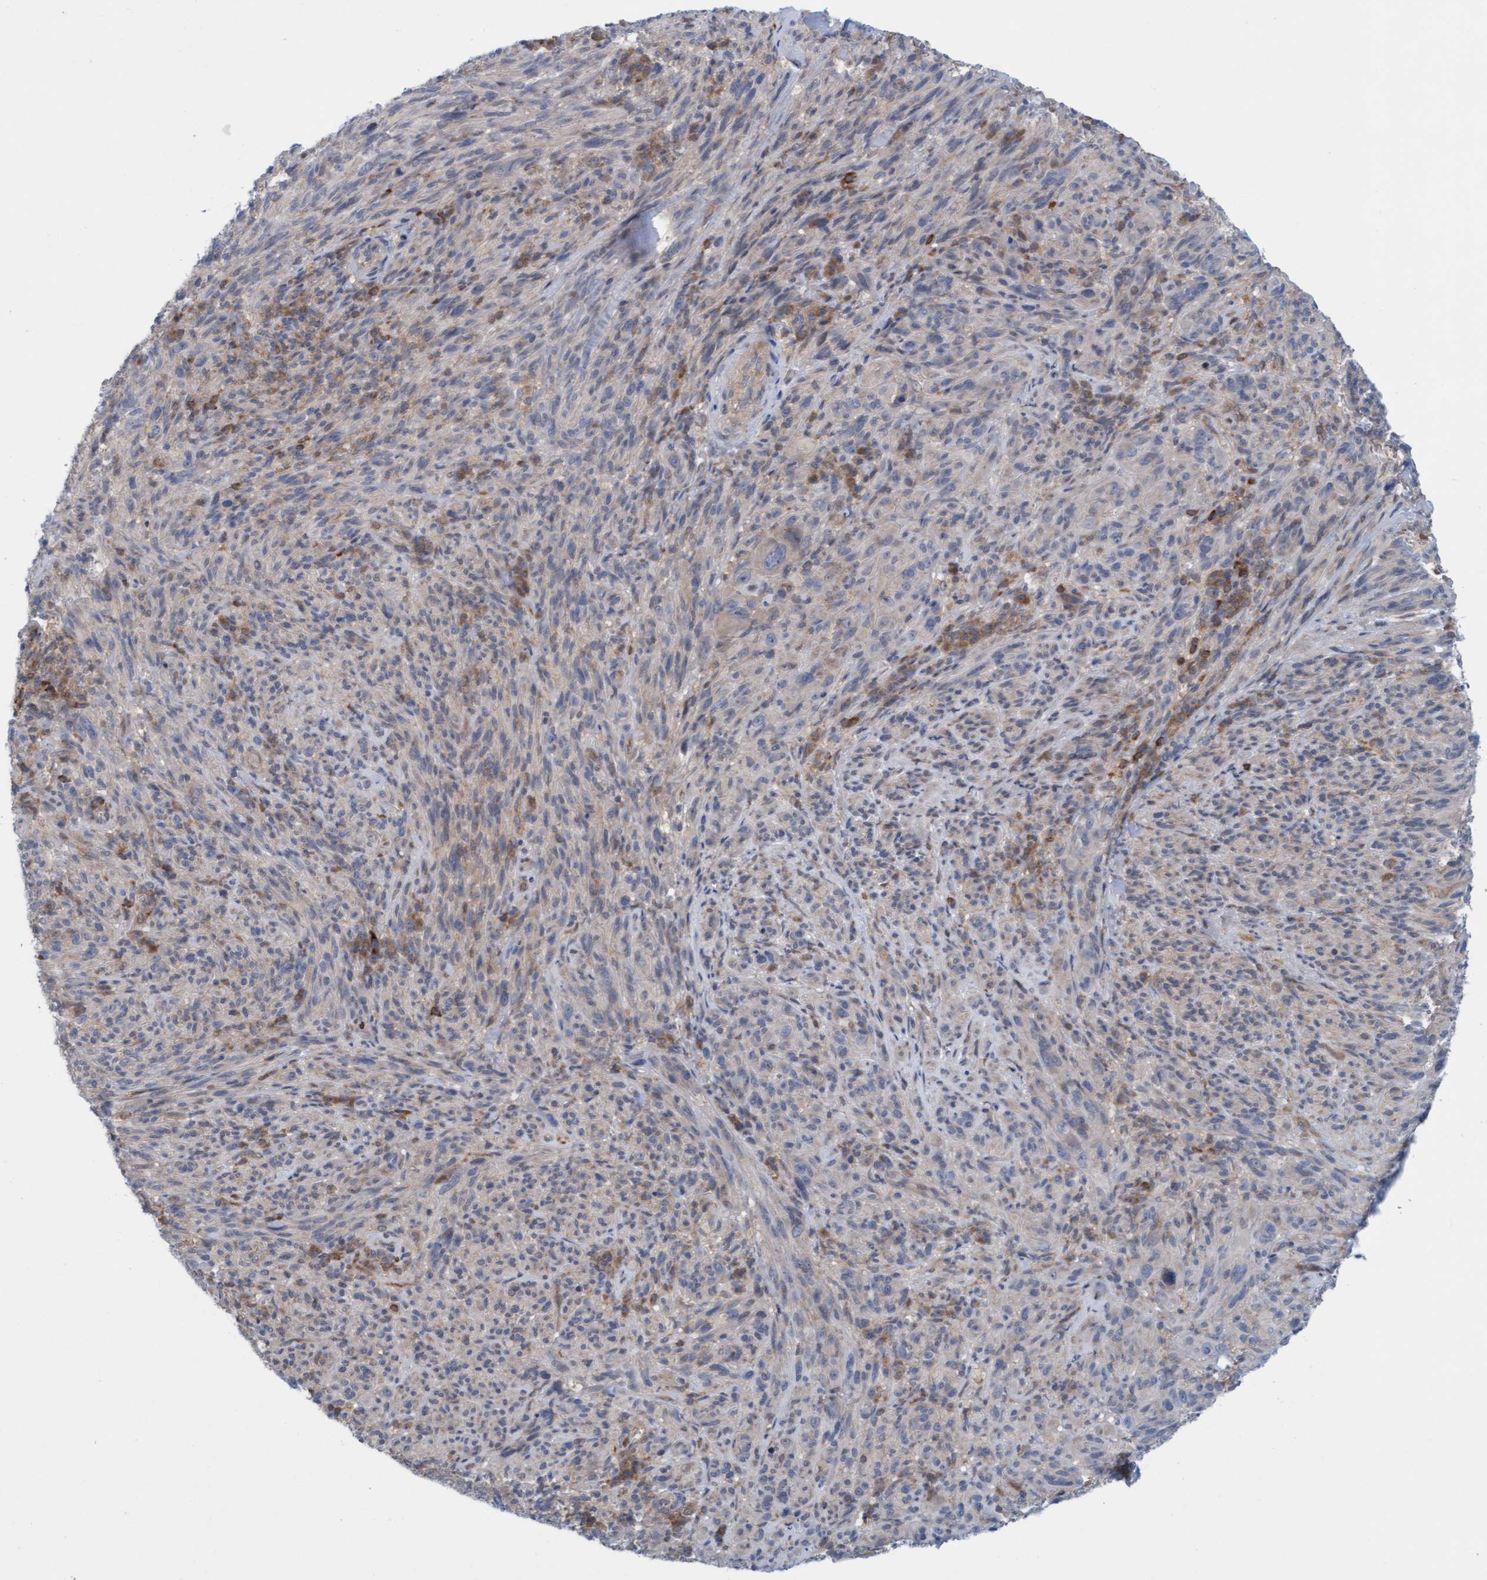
{"staining": {"intensity": "negative", "quantity": "none", "location": "none"}, "tissue": "melanoma", "cell_type": "Tumor cells", "image_type": "cancer", "snomed": [{"axis": "morphology", "description": "Malignant melanoma, NOS"}, {"axis": "topography", "description": "Skin of head"}], "caption": "An image of human malignant melanoma is negative for staining in tumor cells.", "gene": "KLHL25", "patient": {"sex": "male", "age": 96}}